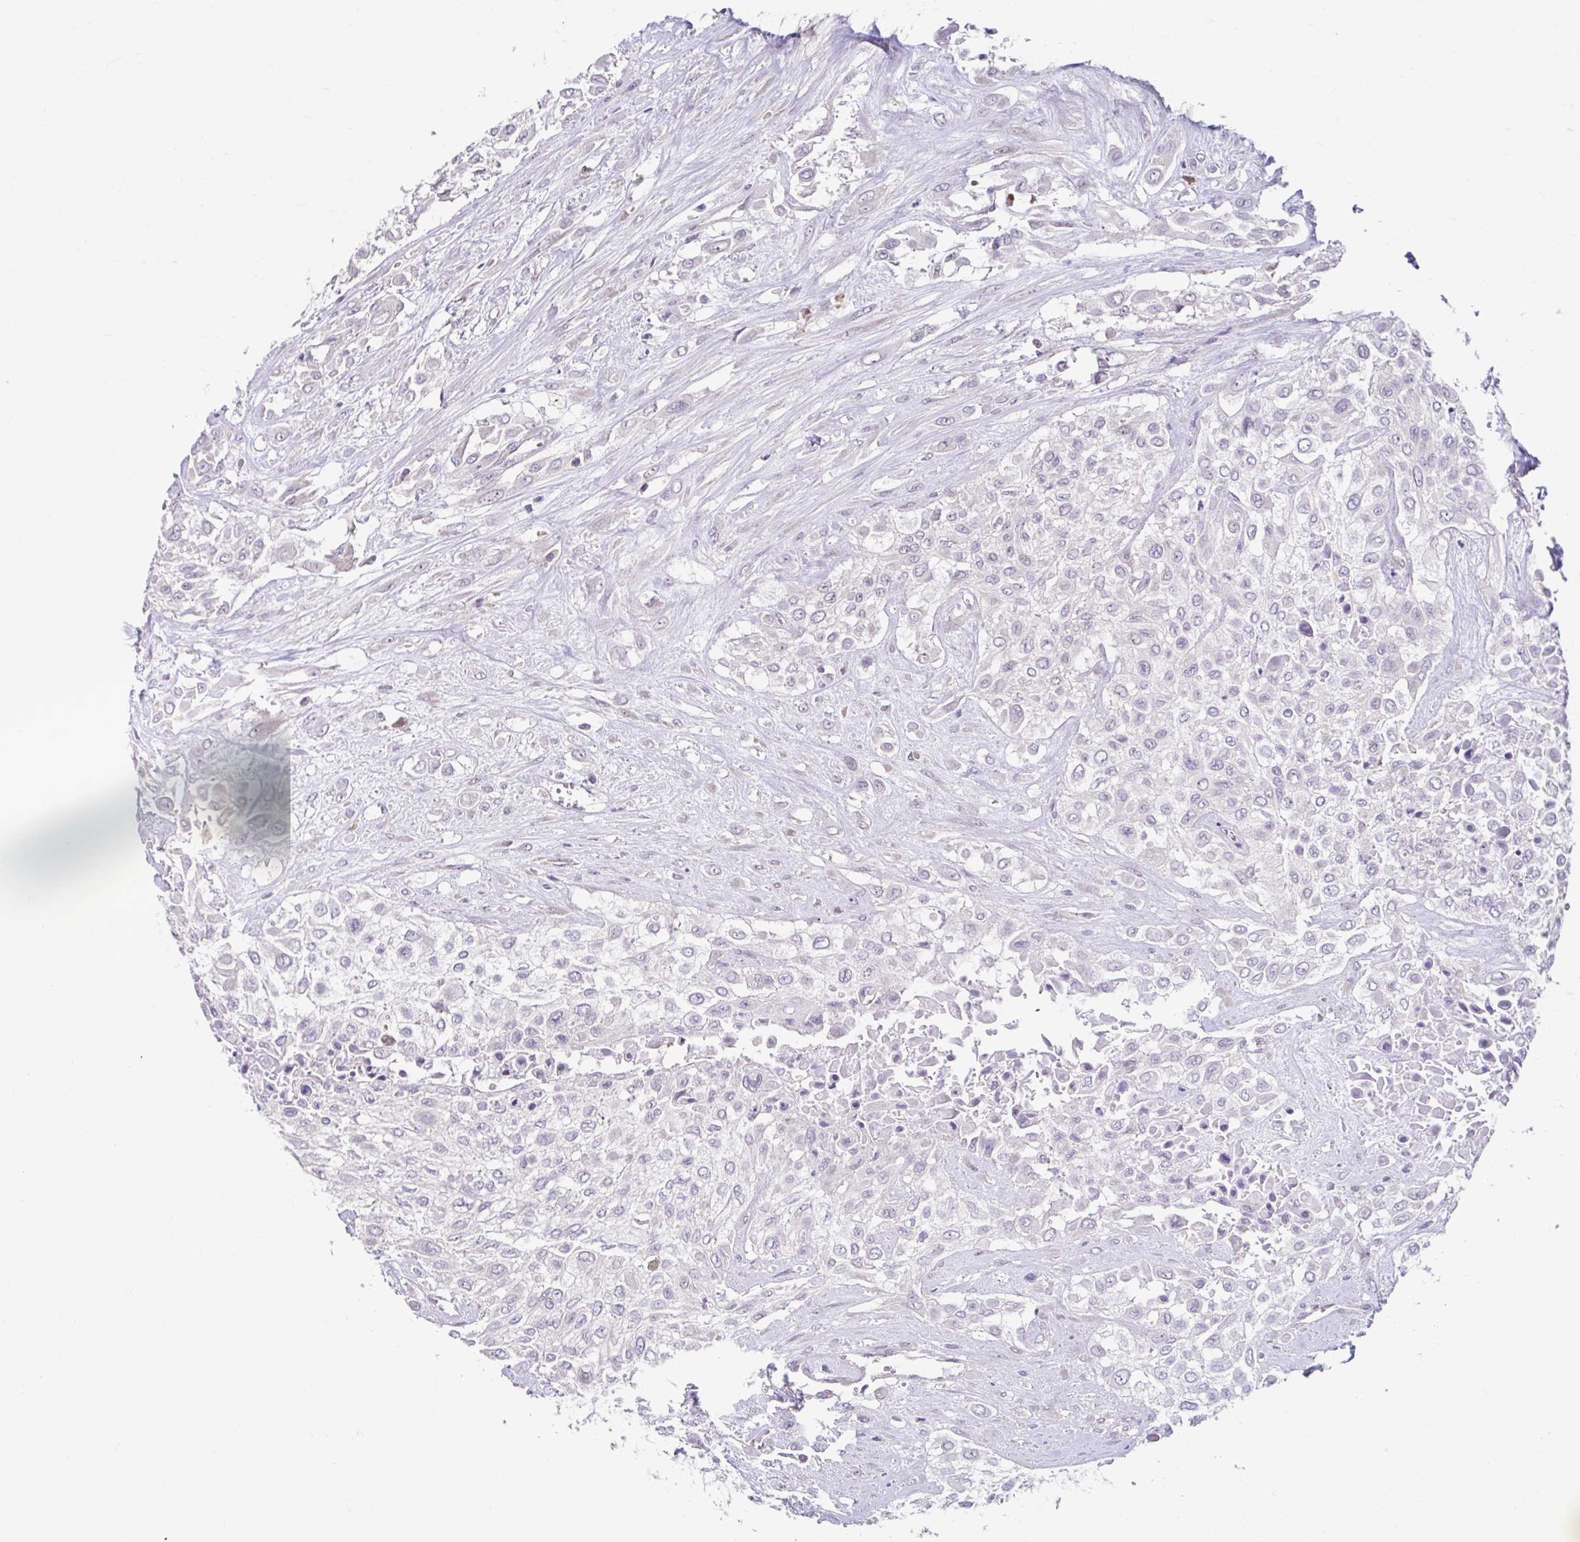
{"staining": {"intensity": "negative", "quantity": "none", "location": "none"}, "tissue": "urothelial cancer", "cell_type": "Tumor cells", "image_type": "cancer", "snomed": [{"axis": "morphology", "description": "Urothelial carcinoma, High grade"}, {"axis": "topography", "description": "Urinary bladder"}], "caption": "The histopathology image shows no staining of tumor cells in urothelial carcinoma (high-grade). Nuclei are stained in blue.", "gene": "NT5C1B", "patient": {"sex": "male", "age": 57}}